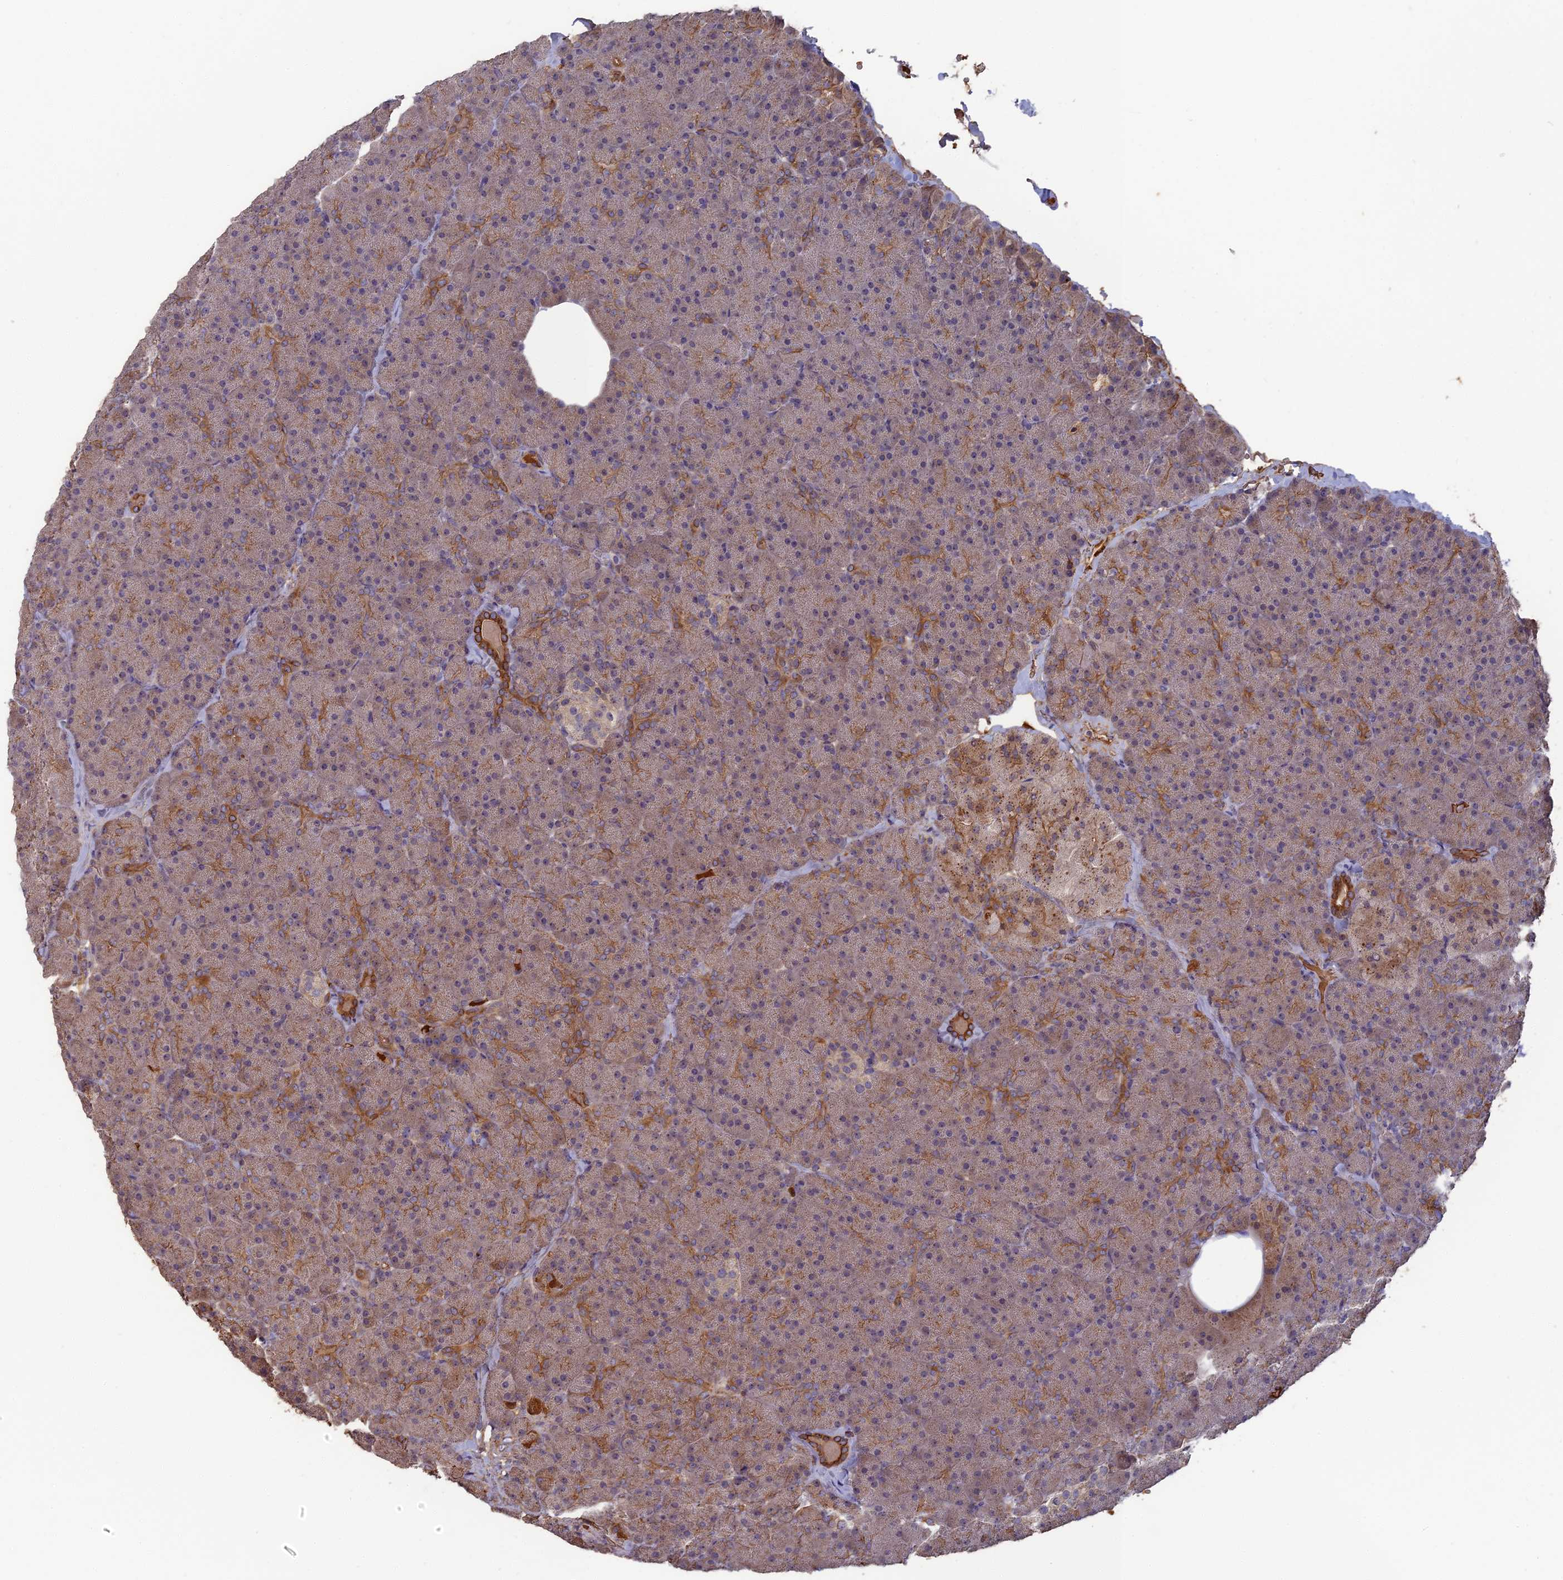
{"staining": {"intensity": "moderate", "quantity": "25%-75%", "location": "cytoplasmic/membranous"}, "tissue": "pancreas", "cell_type": "Exocrine glandular cells", "image_type": "normal", "snomed": [{"axis": "morphology", "description": "Normal tissue, NOS"}, {"axis": "topography", "description": "Pancreas"}], "caption": "A medium amount of moderate cytoplasmic/membranous staining is appreciated in approximately 25%-75% of exocrine glandular cells in normal pancreas. The staining is performed using DAB brown chromogen to label protein expression. The nuclei are counter-stained blue using hematoxylin.", "gene": "ERMAP", "patient": {"sex": "male", "age": 36}}